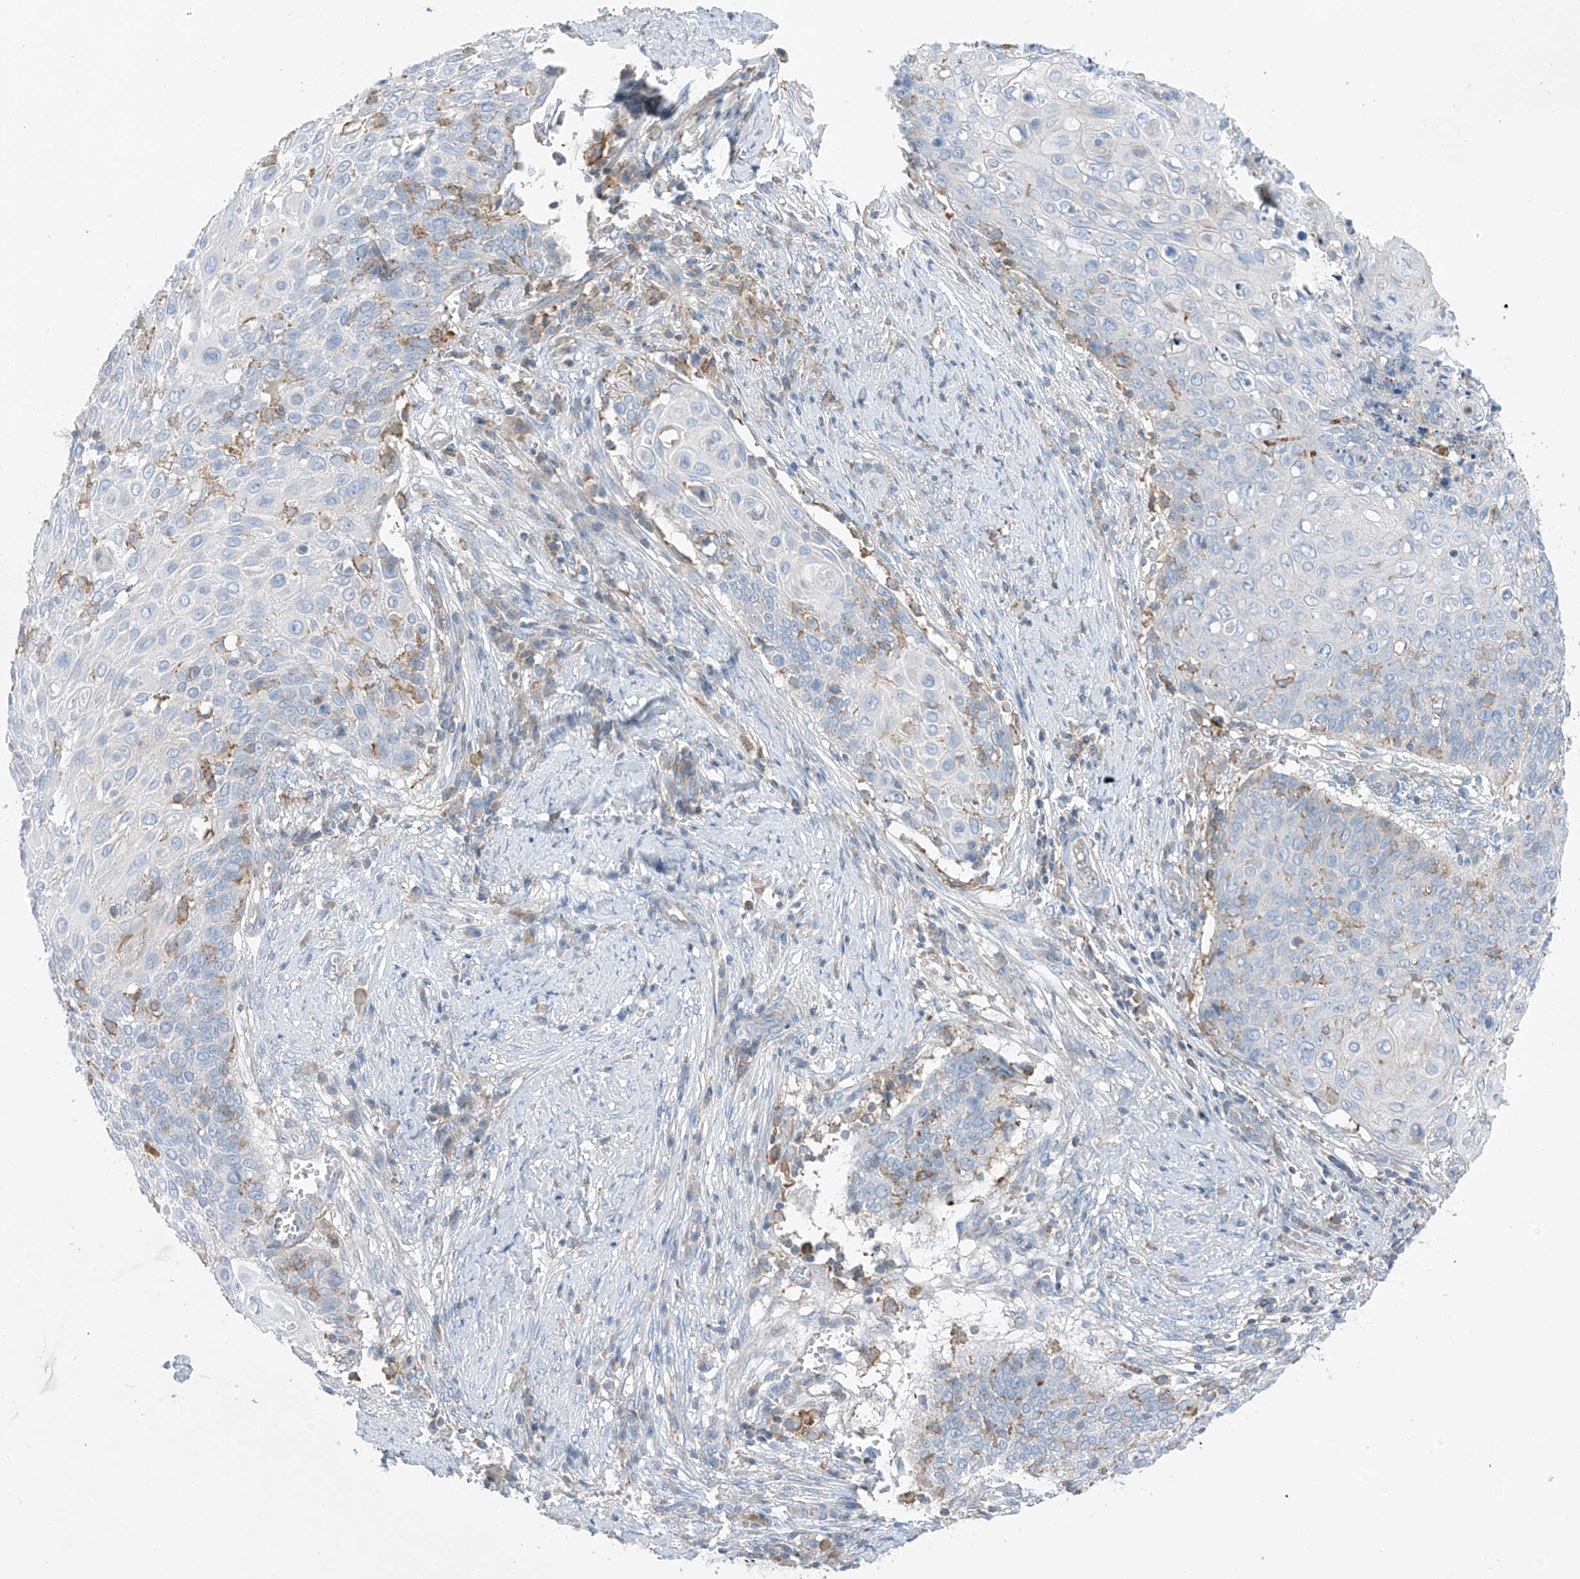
{"staining": {"intensity": "negative", "quantity": "none", "location": "none"}, "tissue": "cervical cancer", "cell_type": "Tumor cells", "image_type": "cancer", "snomed": [{"axis": "morphology", "description": "Squamous cell carcinoma, NOS"}, {"axis": "topography", "description": "Cervix"}], "caption": "Protein analysis of cervical cancer exhibits no significant positivity in tumor cells. (DAB (3,3'-diaminobenzidine) immunohistochemistry (IHC) with hematoxylin counter stain).", "gene": "NALCN", "patient": {"sex": "female", "age": 39}}